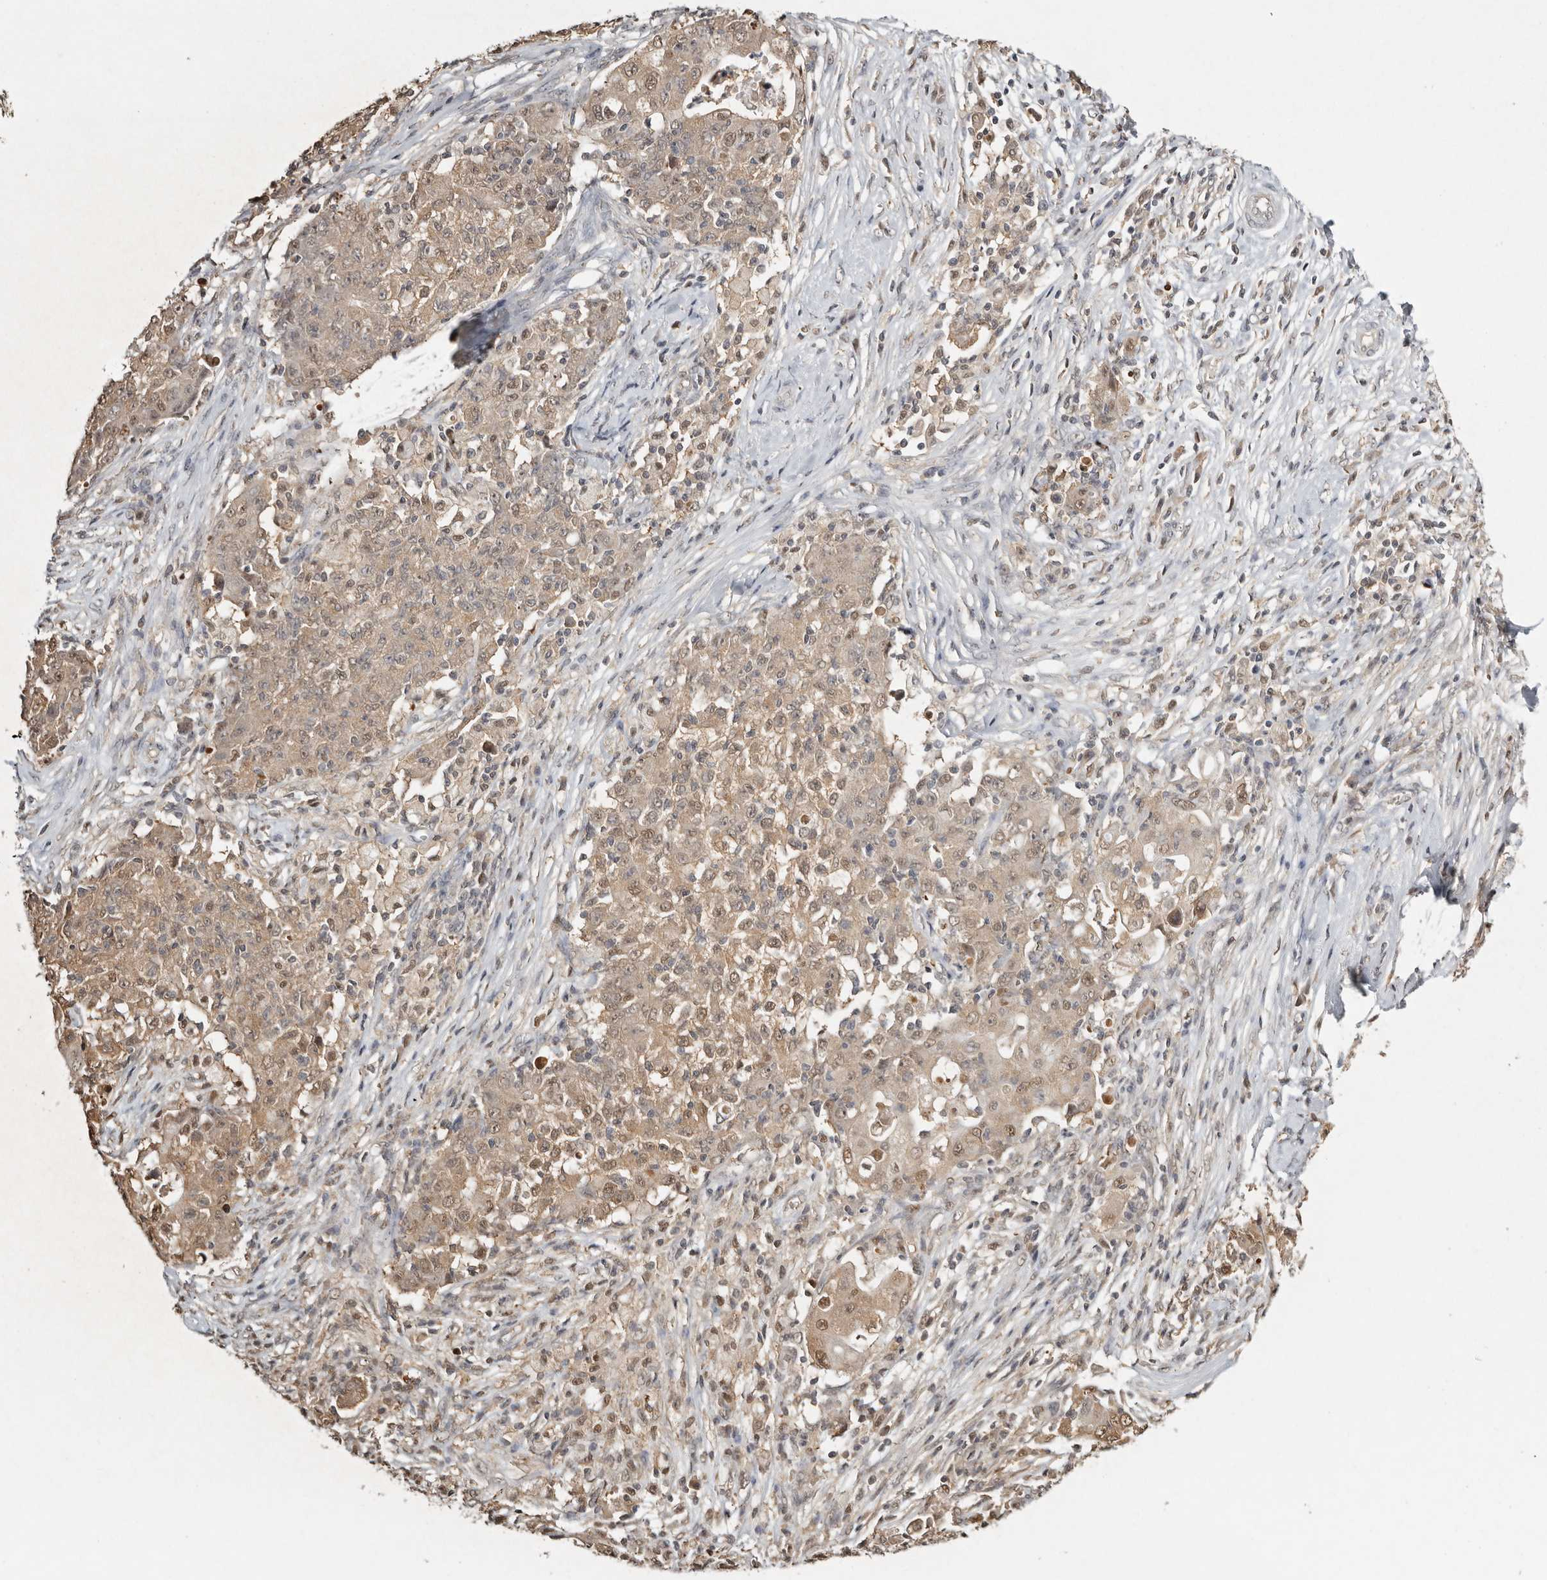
{"staining": {"intensity": "moderate", "quantity": ">75%", "location": "cytoplasmic/membranous,nuclear"}, "tissue": "ovarian cancer", "cell_type": "Tumor cells", "image_type": "cancer", "snomed": [{"axis": "morphology", "description": "Carcinoma, endometroid"}, {"axis": "topography", "description": "Ovary"}], "caption": "Immunohistochemistry (IHC) of ovarian cancer (endometroid carcinoma) displays medium levels of moderate cytoplasmic/membranous and nuclear positivity in about >75% of tumor cells.", "gene": "PSMA5", "patient": {"sex": "female", "age": 42}}